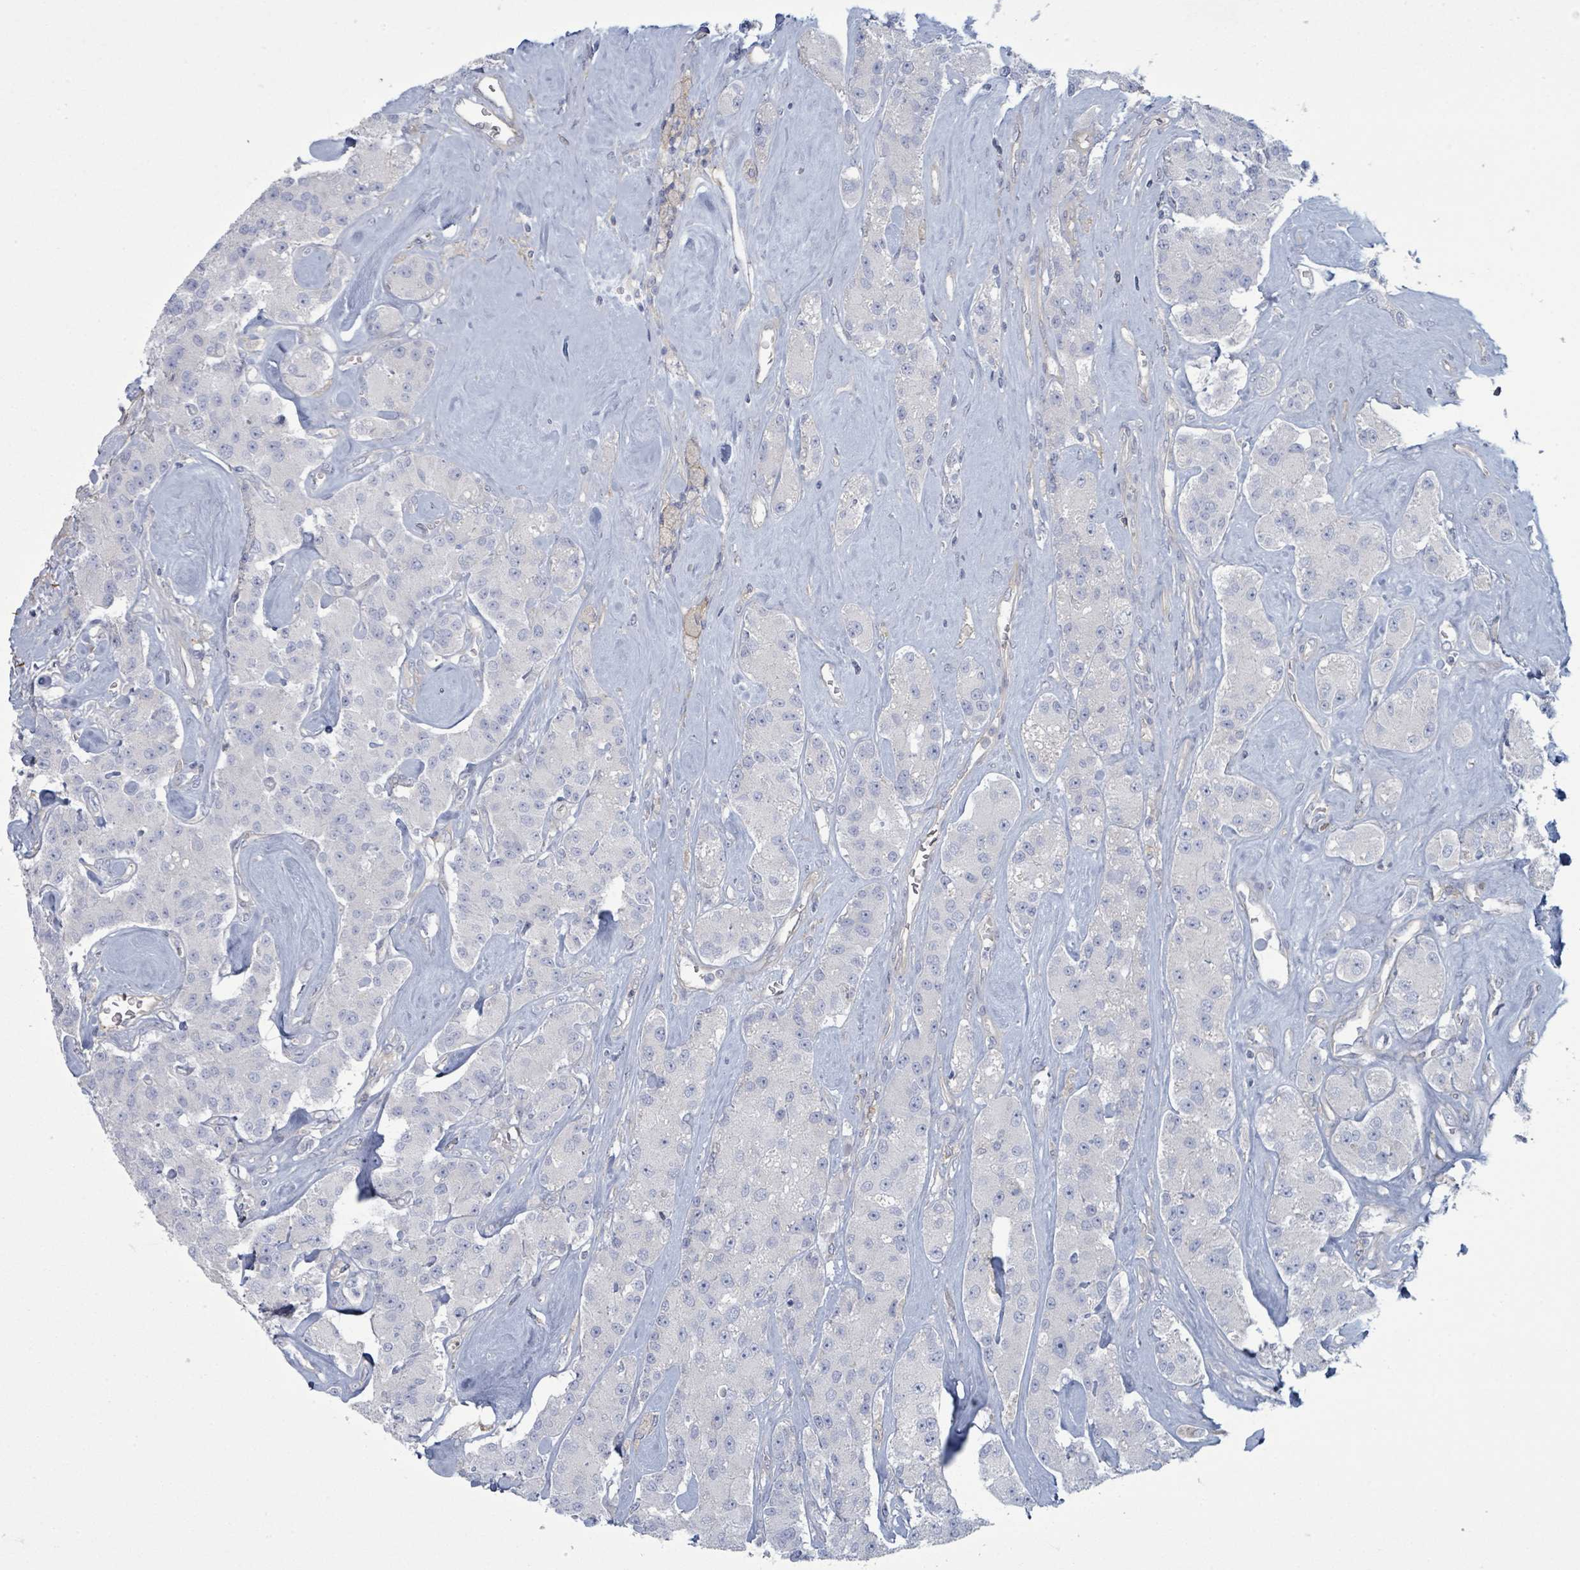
{"staining": {"intensity": "negative", "quantity": "none", "location": "none"}, "tissue": "carcinoid", "cell_type": "Tumor cells", "image_type": "cancer", "snomed": [{"axis": "morphology", "description": "Carcinoid, malignant, NOS"}, {"axis": "topography", "description": "Pancreas"}], "caption": "This is an immunohistochemistry (IHC) image of human carcinoid (malignant). There is no staining in tumor cells.", "gene": "COL13A1", "patient": {"sex": "male", "age": 41}}